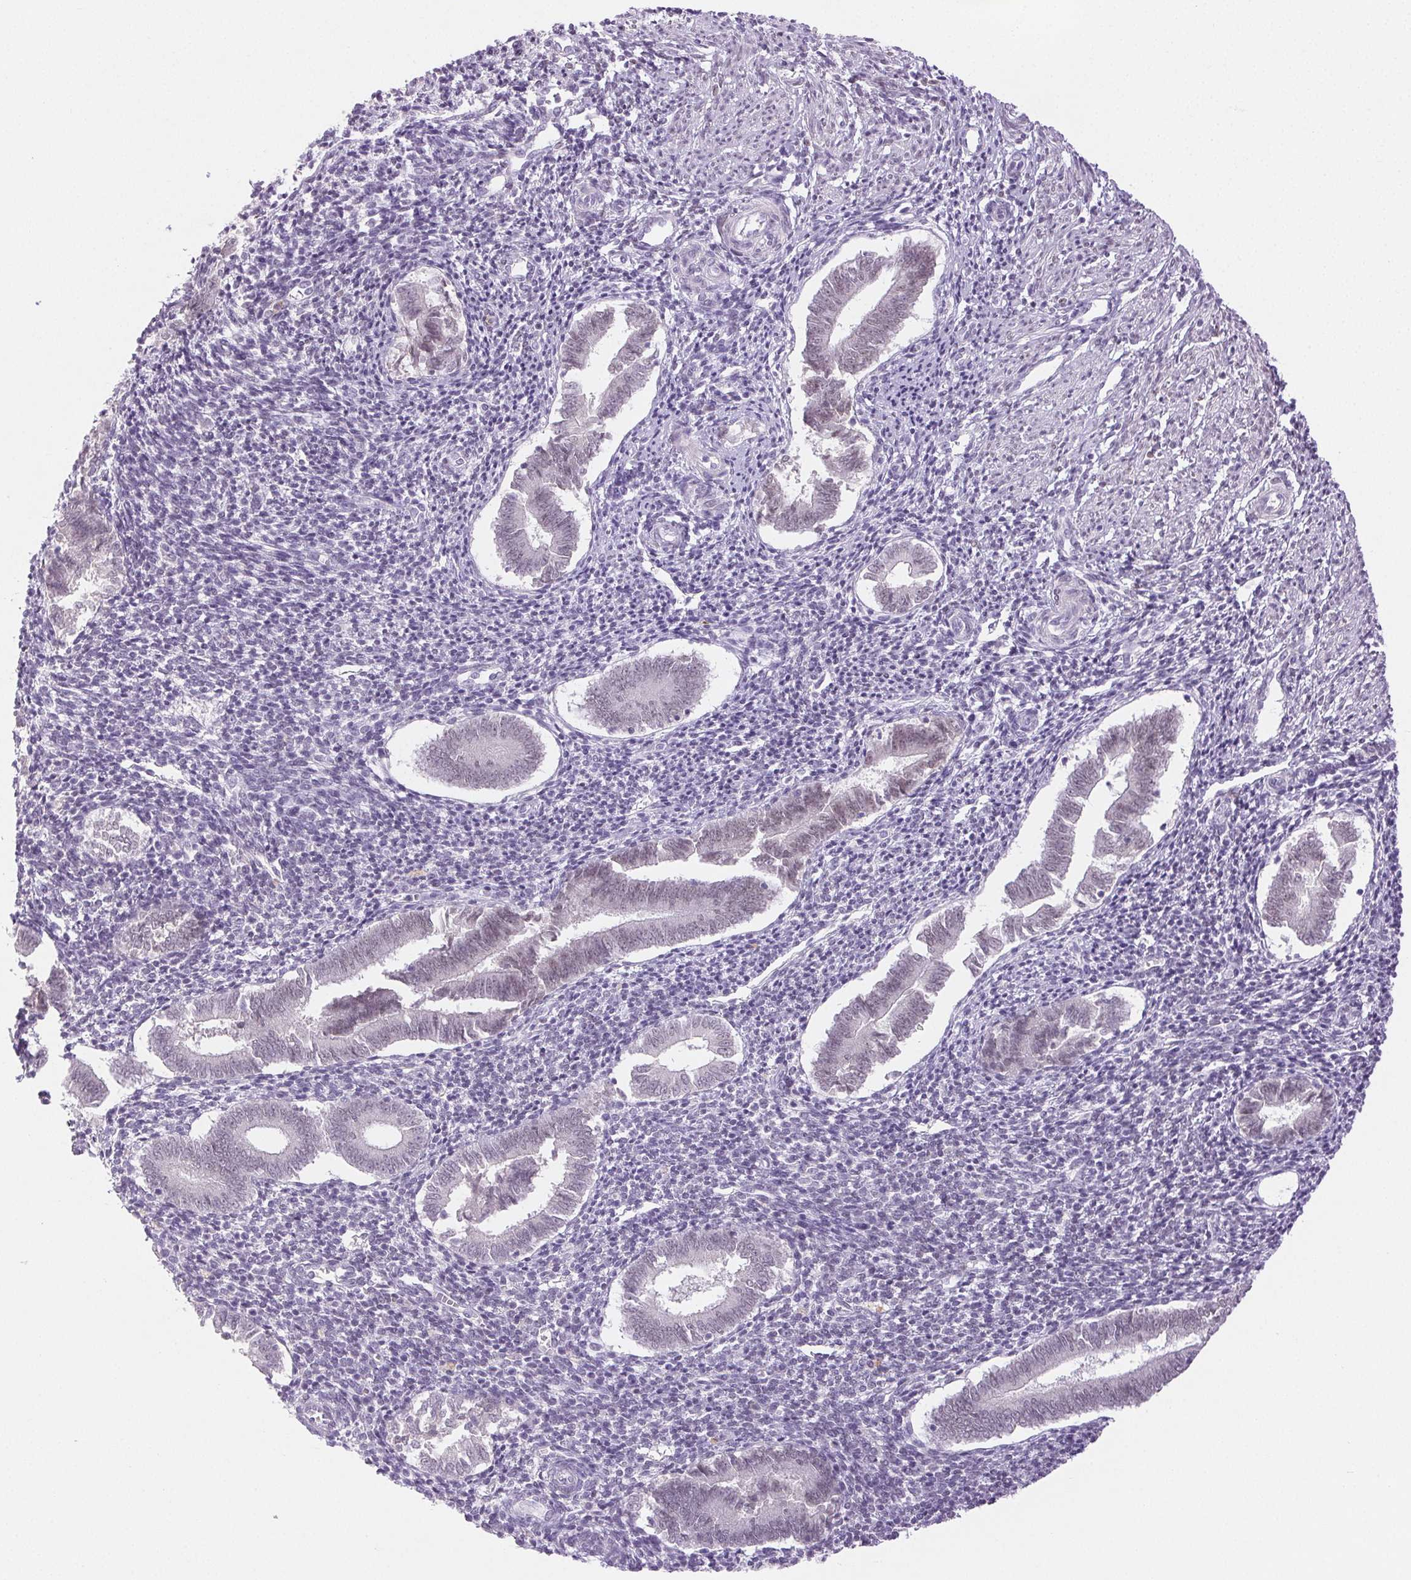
{"staining": {"intensity": "moderate", "quantity": "<25%", "location": "nuclear"}, "tissue": "endometrium", "cell_type": "Cells in endometrial stroma", "image_type": "normal", "snomed": [{"axis": "morphology", "description": "Normal tissue, NOS"}, {"axis": "topography", "description": "Endometrium"}], "caption": "Immunohistochemistry (DAB (3,3'-diaminobenzidine)) staining of normal human endometrium reveals moderate nuclear protein expression in about <25% of cells in endometrial stroma.", "gene": "EMX2", "patient": {"sex": "female", "age": 25}}